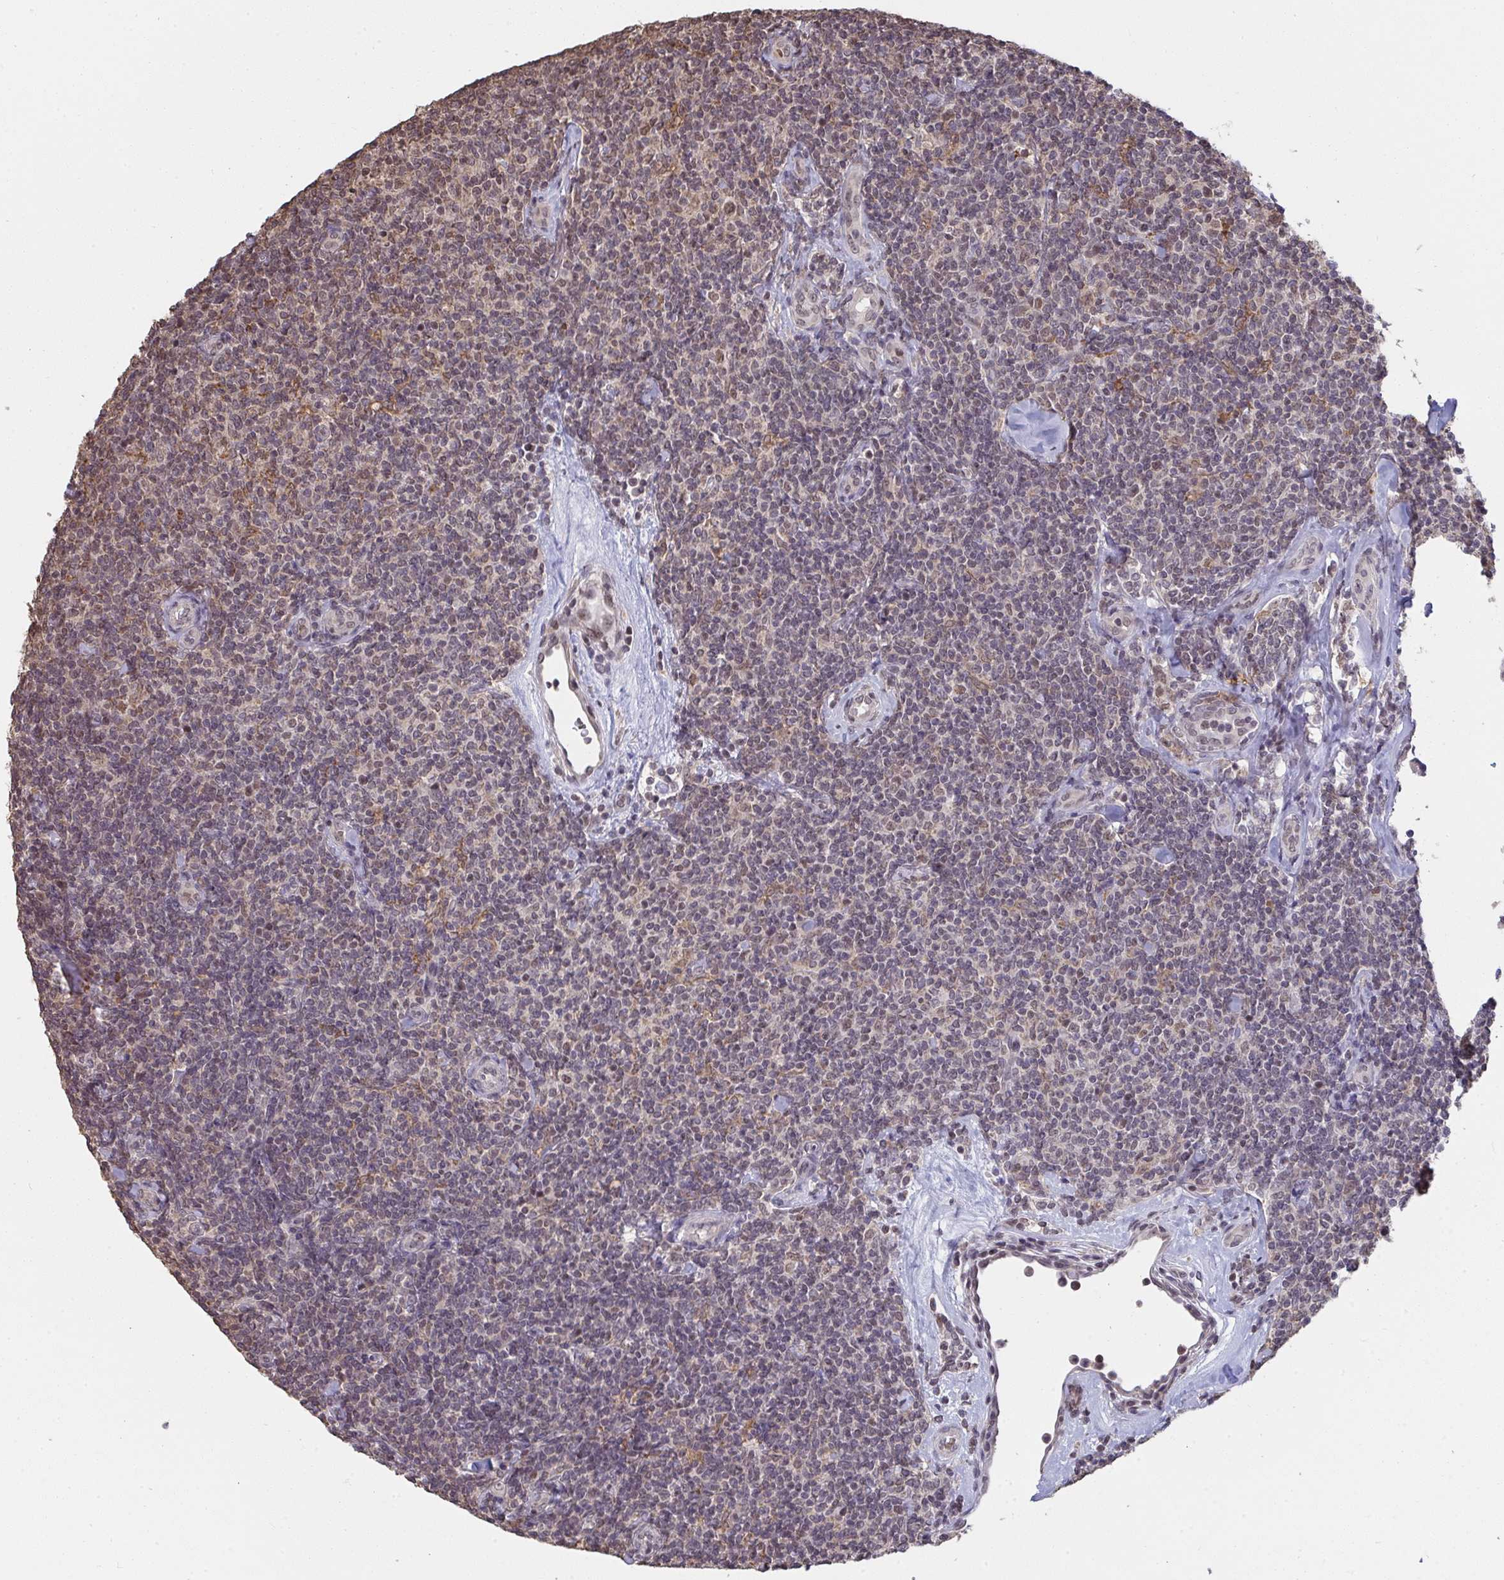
{"staining": {"intensity": "weak", "quantity": "<25%", "location": "nuclear"}, "tissue": "lymphoma", "cell_type": "Tumor cells", "image_type": "cancer", "snomed": [{"axis": "morphology", "description": "Malignant lymphoma, non-Hodgkin's type, Low grade"}, {"axis": "topography", "description": "Lymph node"}], "caption": "Lymphoma was stained to show a protein in brown. There is no significant expression in tumor cells. (Brightfield microscopy of DAB (3,3'-diaminobenzidine) immunohistochemistry at high magnification).", "gene": "SAP30", "patient": {"sex": "female", "age": 56}}